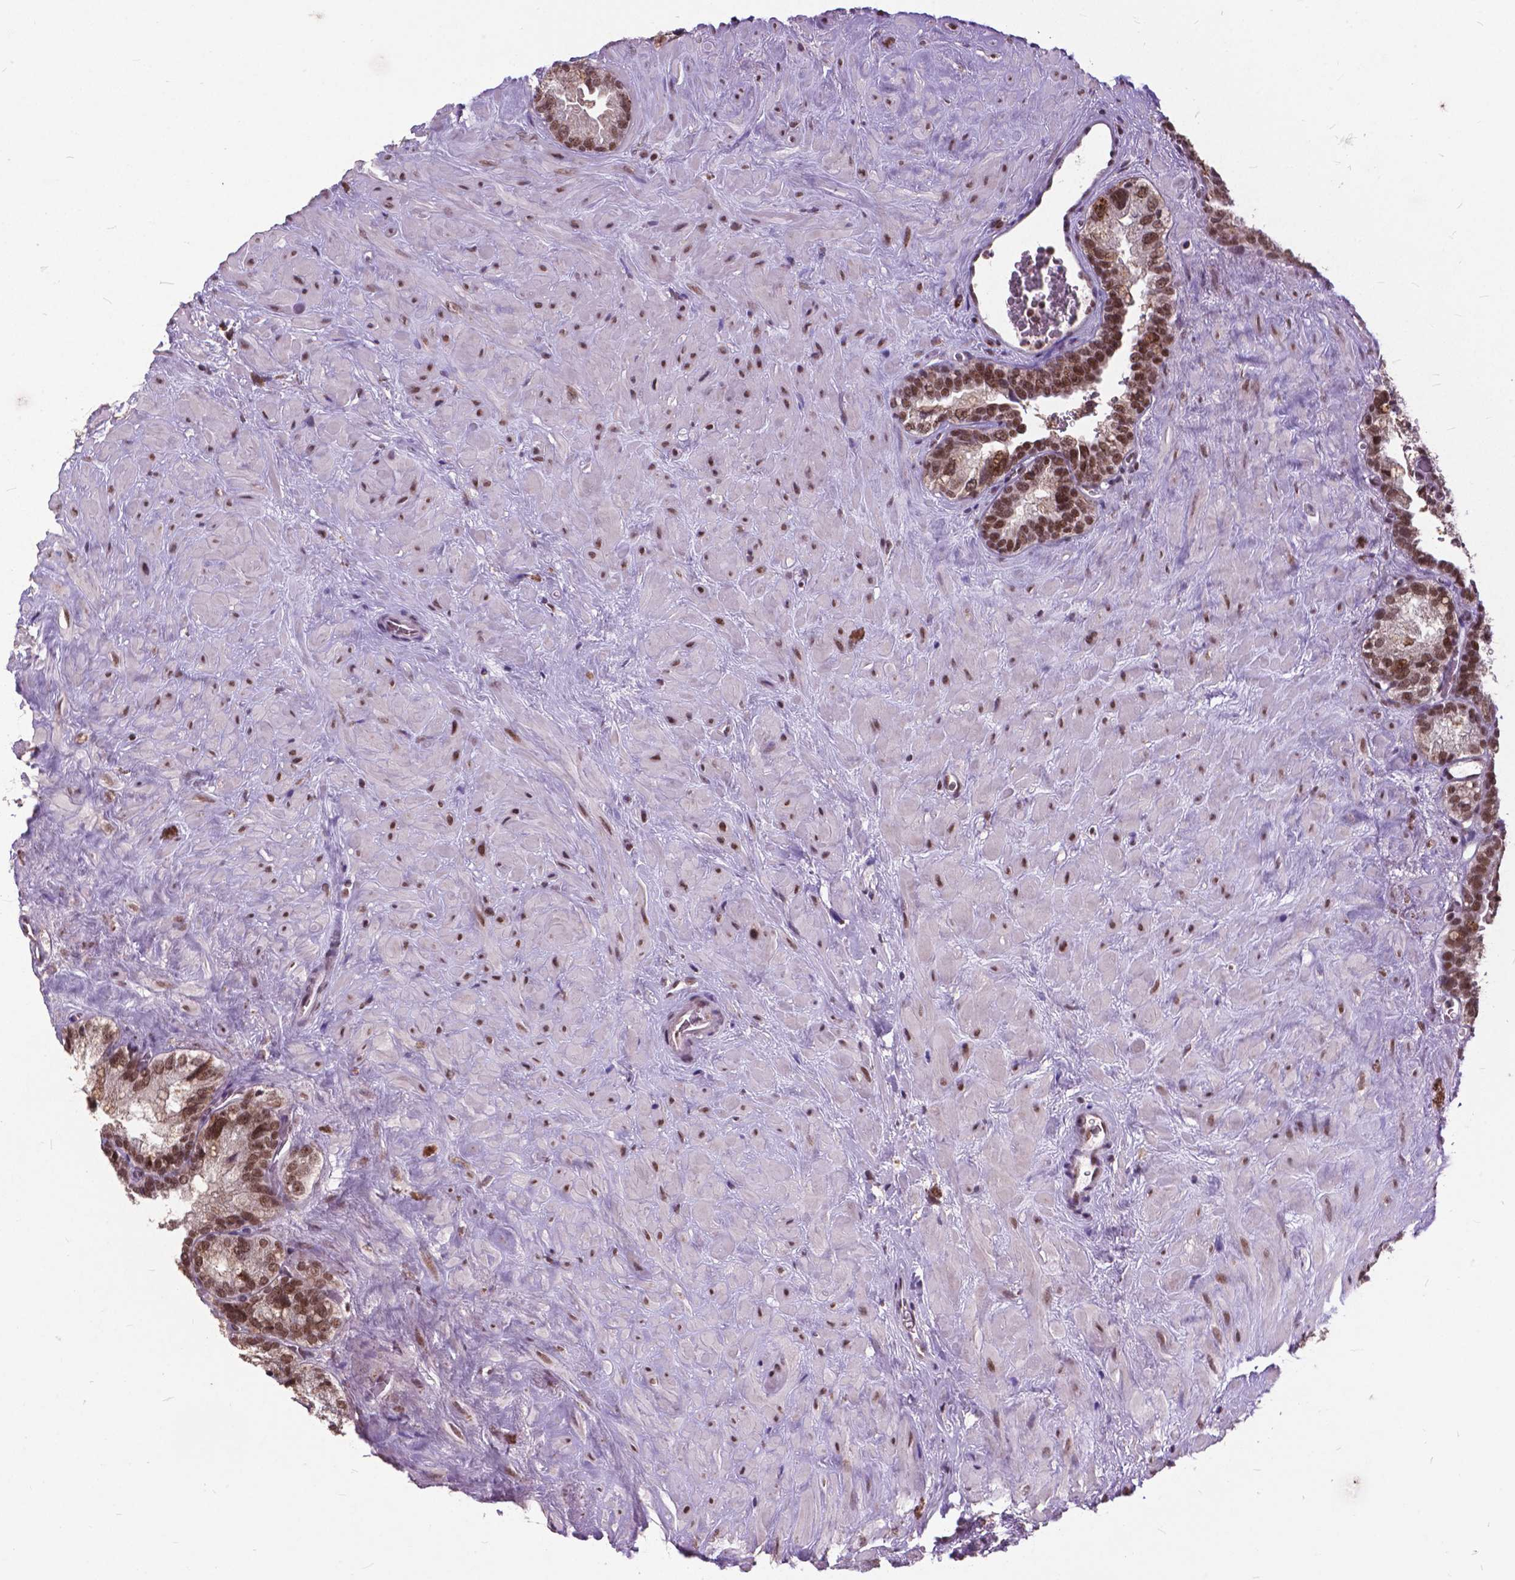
{"staining": {"intensity": "moderate", "quantity": ">75%", "location": "nuclear"}, "tissue": "seminal vesicle", "cell_type": "Glandular cells", "image_type": "normal", "snomed": [{"axis": "morphology", "description": "Normal tissue, NOS"}, {"axis": "topography", "description": "Prostate"}, {"axis": "topography", "description": "Seminal veicle"}], "caption": "High-power microscopy captured an IHC photomicrograph of unremarkable seminal vesicle, revealing moderate nuclear staining in approximately >75% of glandular cells. Nuclei are stained in blue.", "gene": "MSH2", "patient": {"sex": "male", "age": 71}}